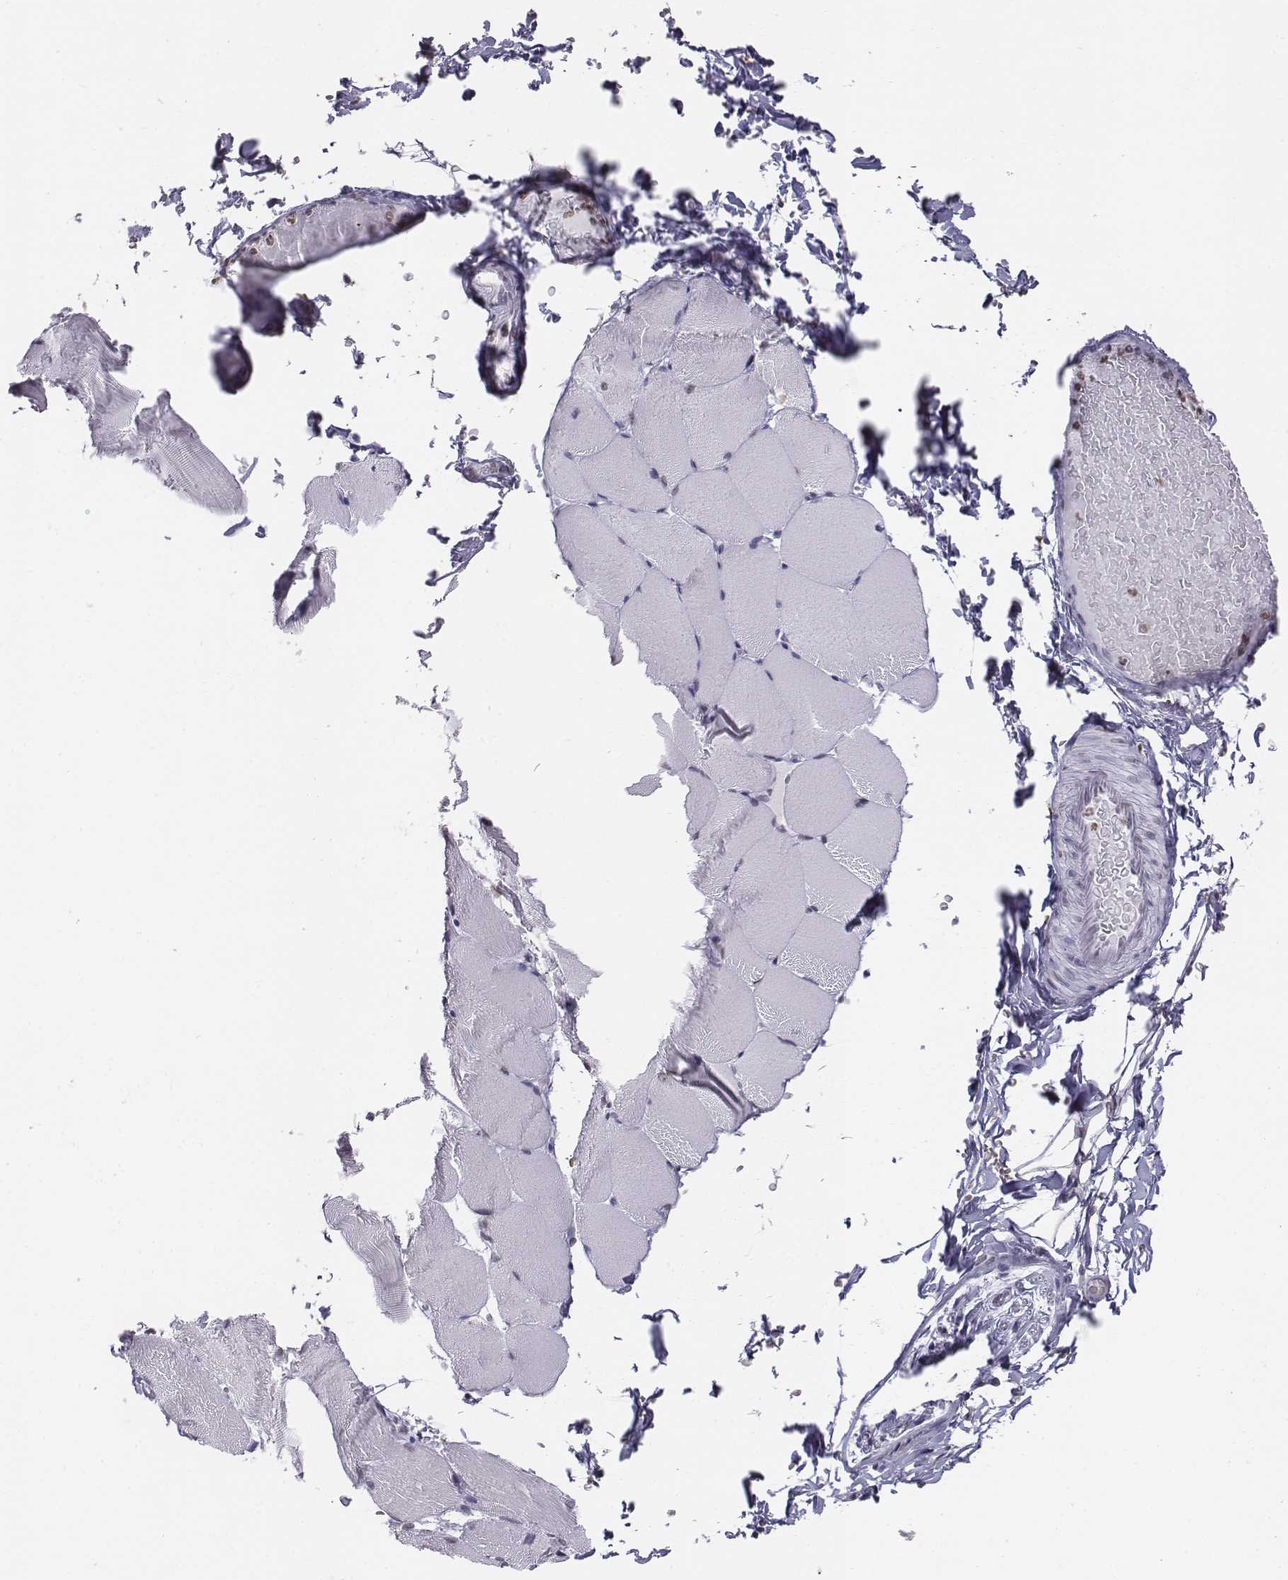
{"staining": {"intensity": "negative", "quantity": "none", "location": "none"}, "tissue": "skeletal muscle", "cell_type": "Myocytes", "image_type": "normal", "snomed": [{"axis": "morphology", "description": "Normal tissue, NOS"}, {"axis": "topography", "description": "Skeletal muscle"}], "caption": "DAB (3,3'-diaminobenzidine) immunohistochemical staining of benign human skeletal muscle shows no significant positivity in myocytes.", "gene": "BARHL1", "patient": {"sex": "female", "age": 37}}